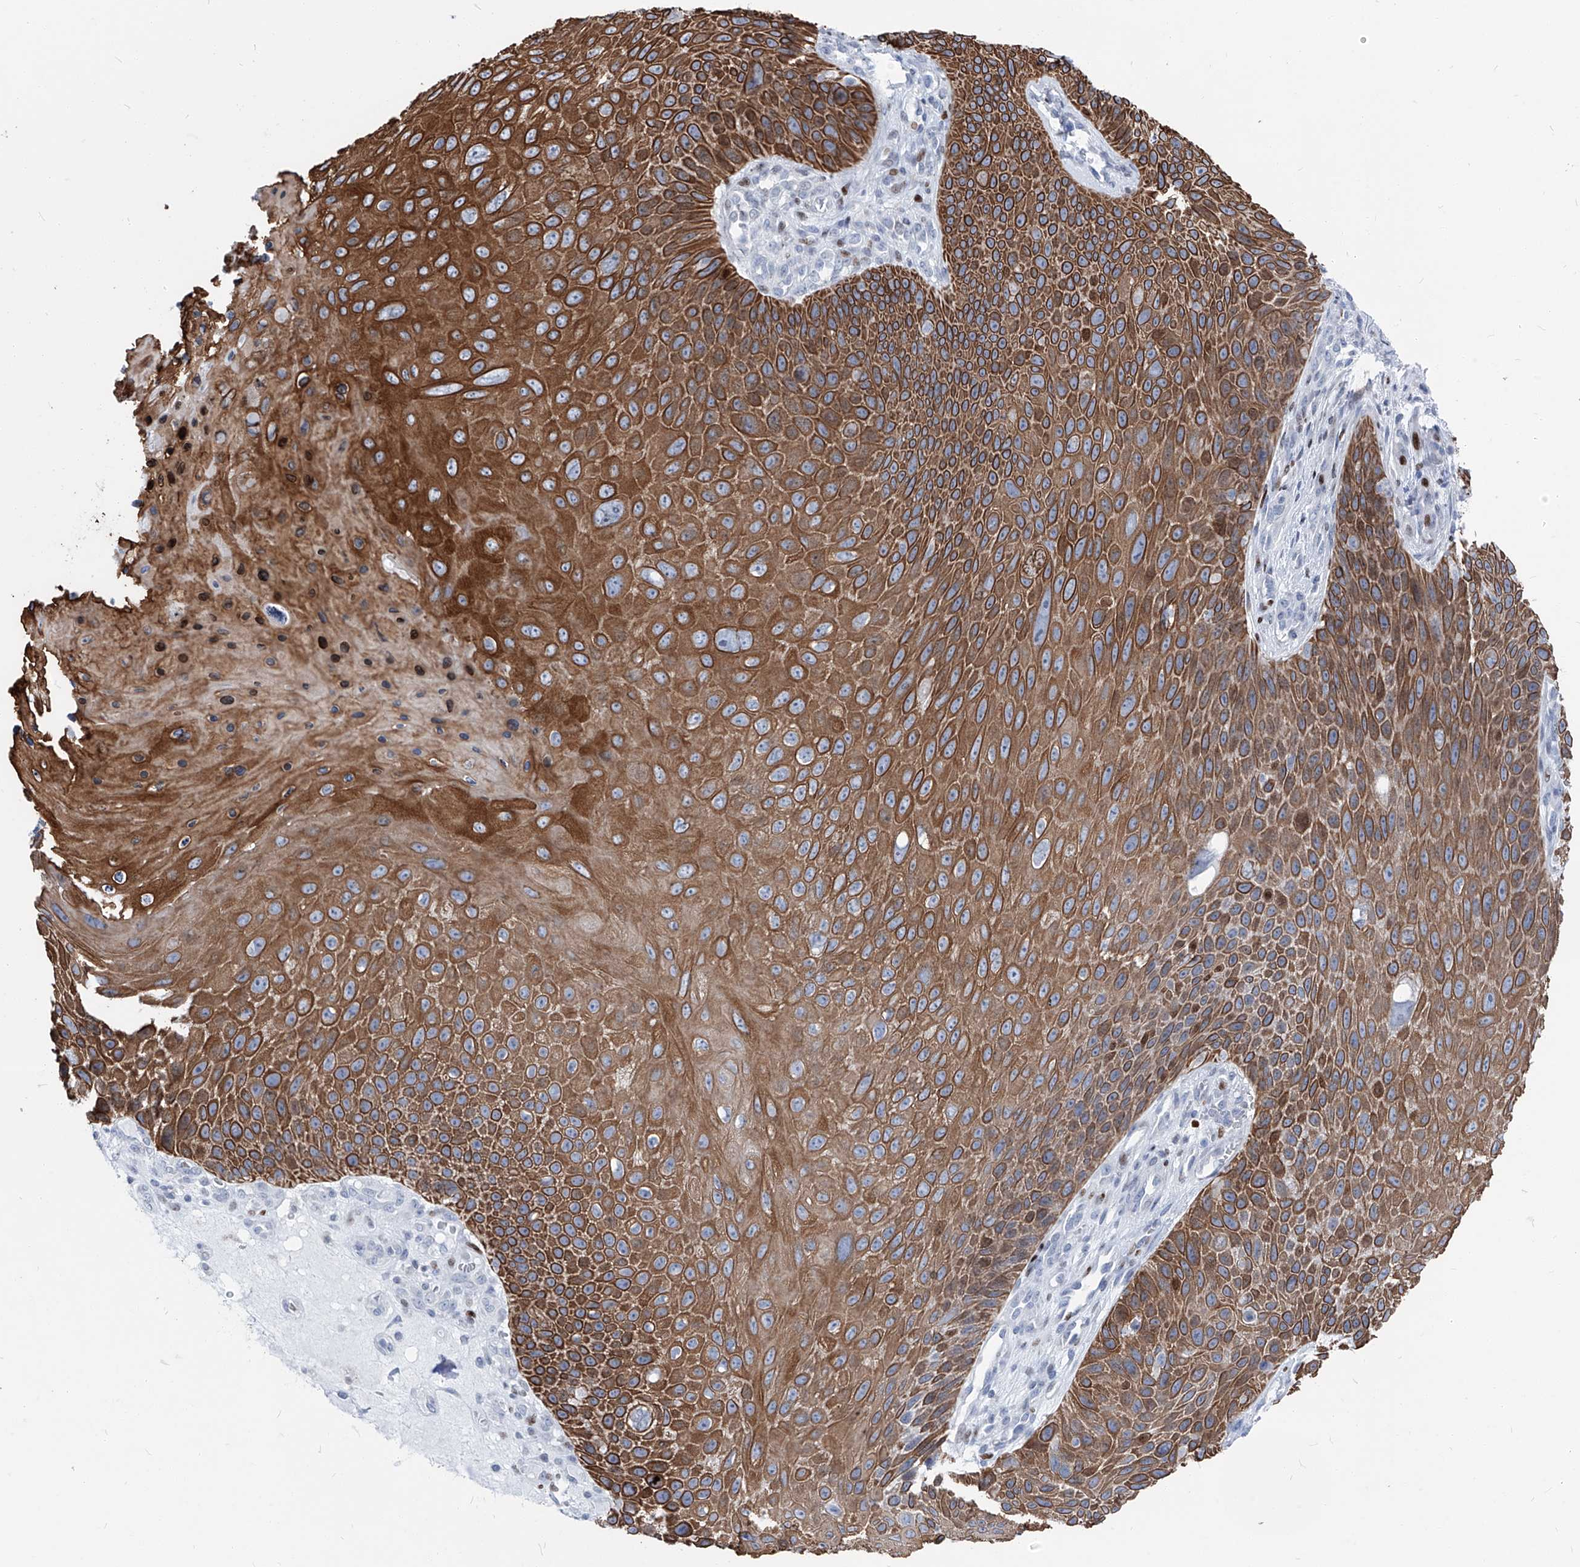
{"staining": {"intensity": "strong", "quantity": ">75%", "location": "cytoplasmic/membranous"}, "tissue": "skin cancer", "cell_type": "Tumor cells", "image_type": "cancer", "snomed": [{"axis": "morphology", "description": "Squamous cell carcinoma, NOS"}, {"axis": "topography", "description": "Skin"}], "caption": "Strong cytoplasmic/membranous protein positivity is appreciated in about >75% of tumor cells in skin cancer (squamous cell carcinoma).", "gene": "FRS3", "patient": {"sex": "female", "age": 88}}